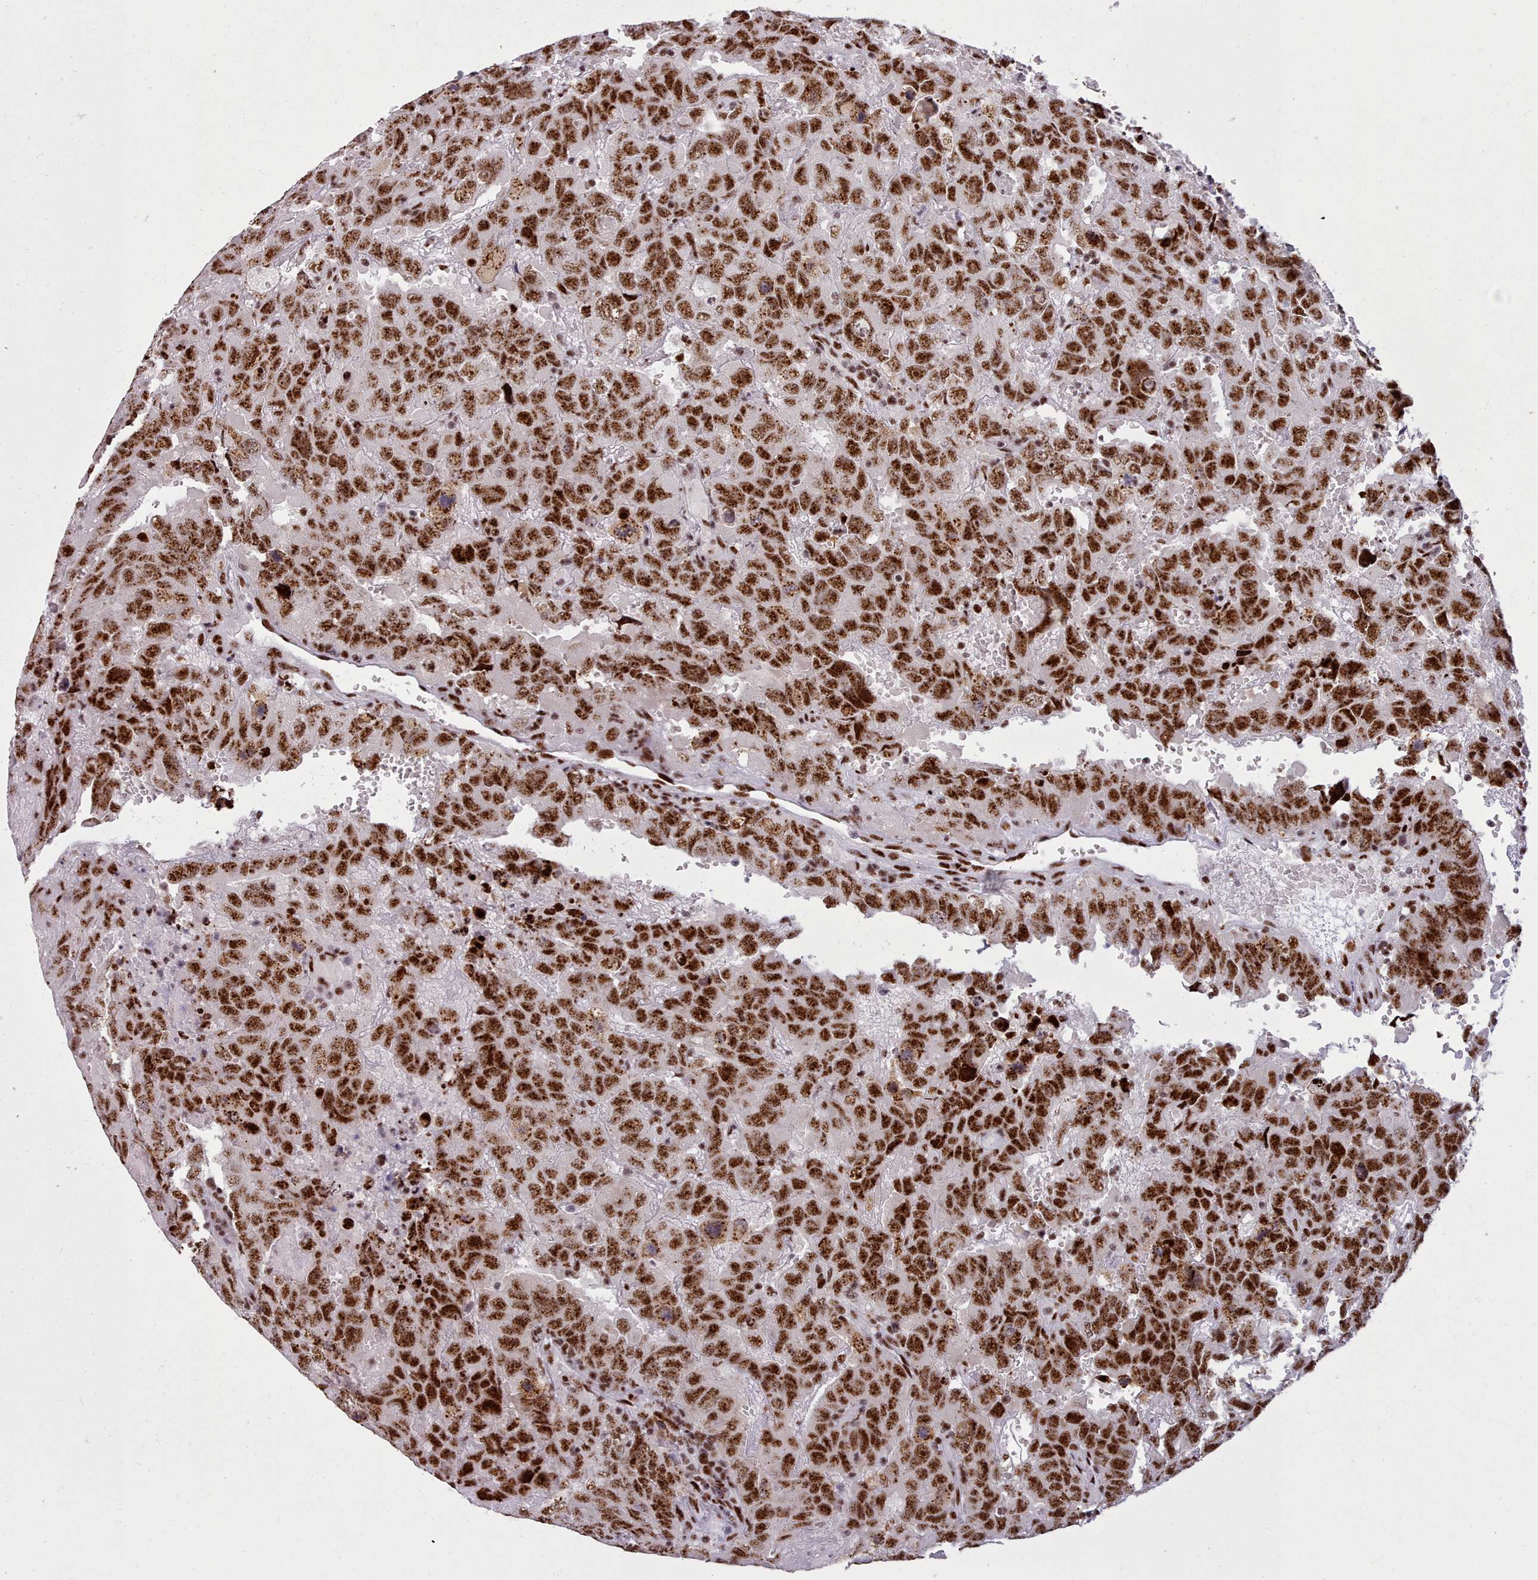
{"staining": {"intensity": "strong", "quantity": ">75%", "location": "nuclear"}, "tissue": "testis cancer", "cell_type": "Tumor cells", "image_type": "cancer", "snomed": [{"axis": "morphology", "description": "Carcinoma, Embryonal, NOS"}, {"axis": "topography", "description": "Testis"}], "caption": "Brown immunohistochemical staining in embryonal carcinoma (testis) demonstrates strong nuclear staining in approximately >75% of tumor cells.", "gene": "TMEM35B", "patient": {"sex": "male", "age": 45}}